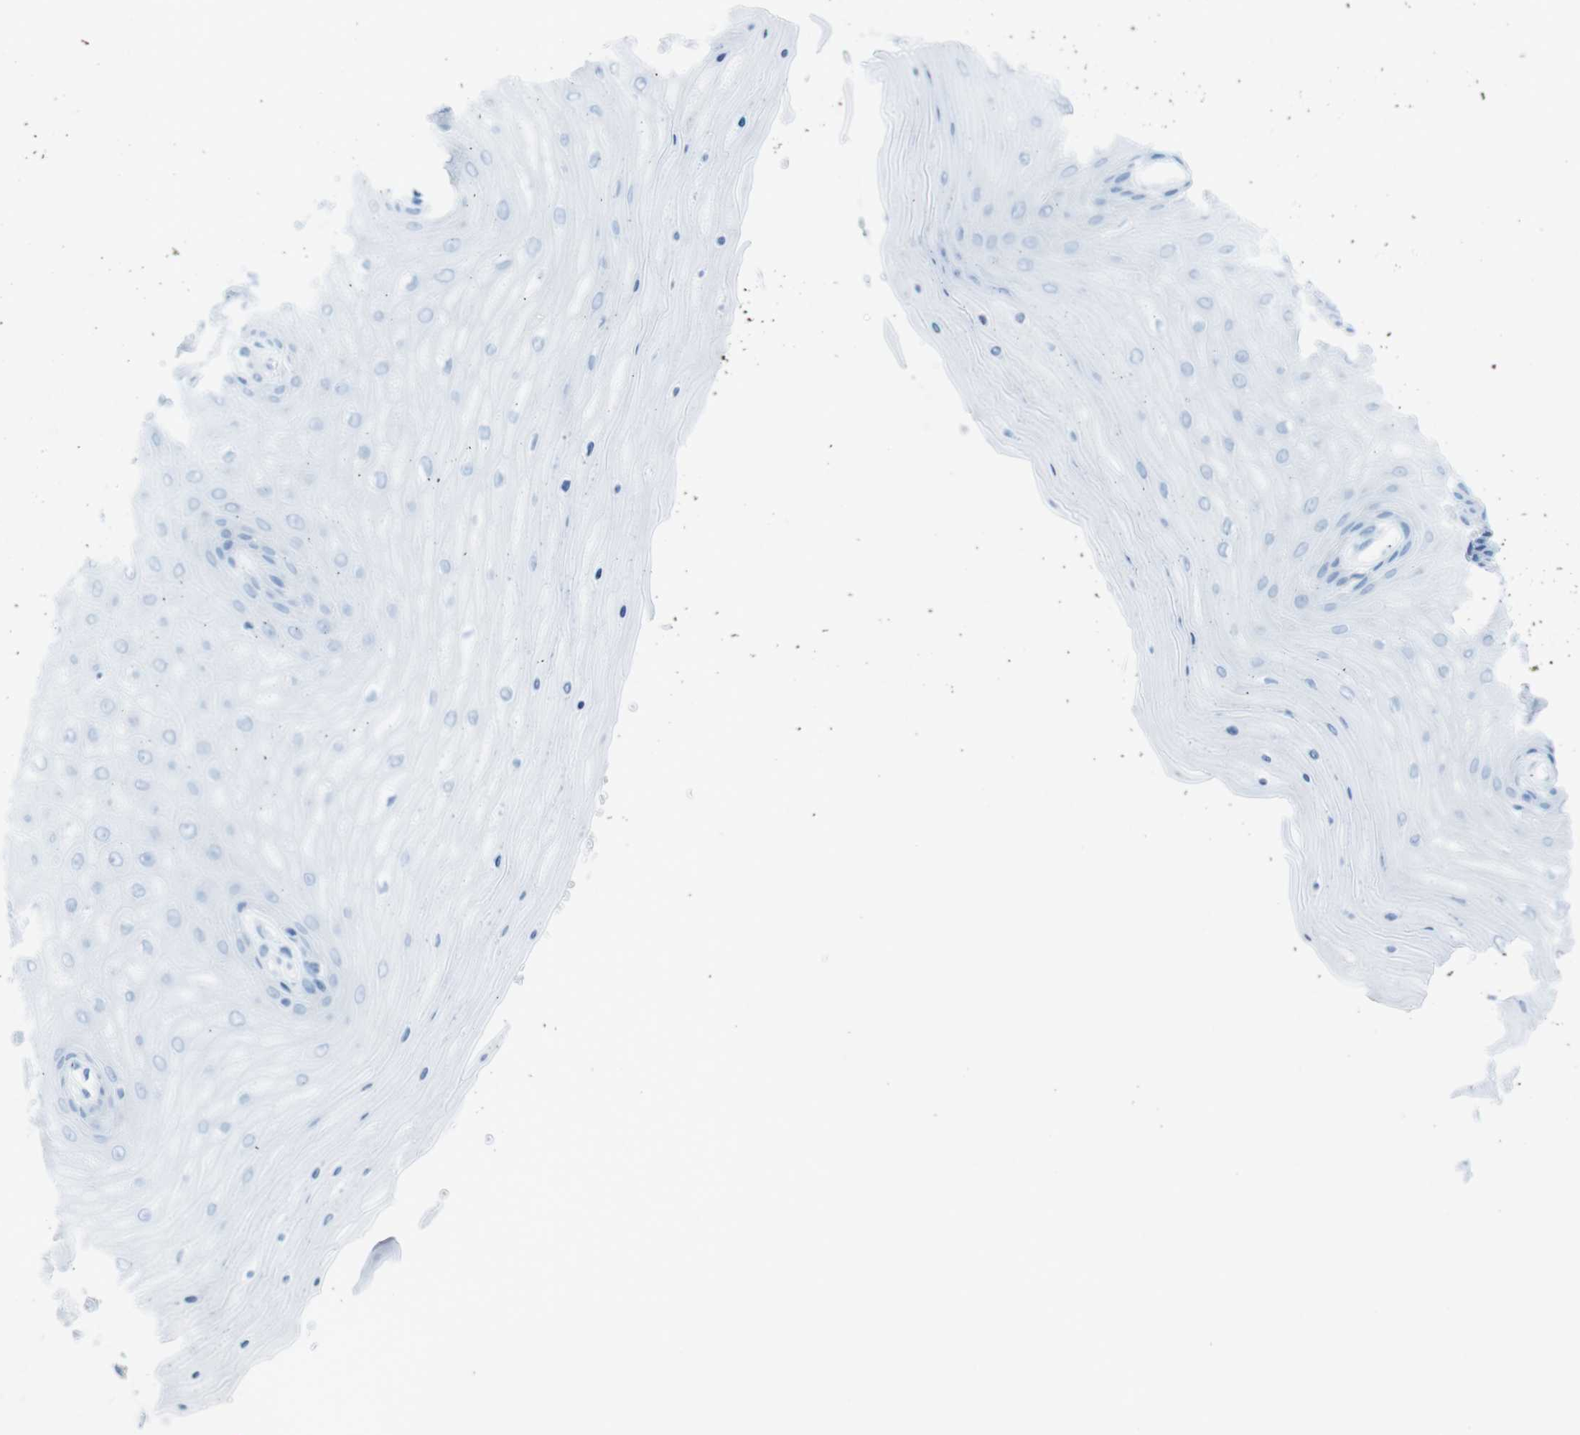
{"staining": {"intensity": "negative", "quantity": "none", "location": "none"}, "tissue": "cervix", "cell_type": "Squamous epithelial cells", "image_type": "normal", "snomed": [{"axis": "morphology", "description": "Normal tissue, NOS"}, {"axis": "topography", "description": "Cervix"}], "caption": "Immunohistochemistry (IHC) photomicrograph of benign human cervix stained for a protein (brown), which reveals no staining in squamous epithelial cells. (Stains: DAB immunohistochemistry with hematoxylin counter stain, Microscopy: brightfield microscopy at high magnification).", "gene": "GAP43", "patient": {"sex": "female", "age": 55}}